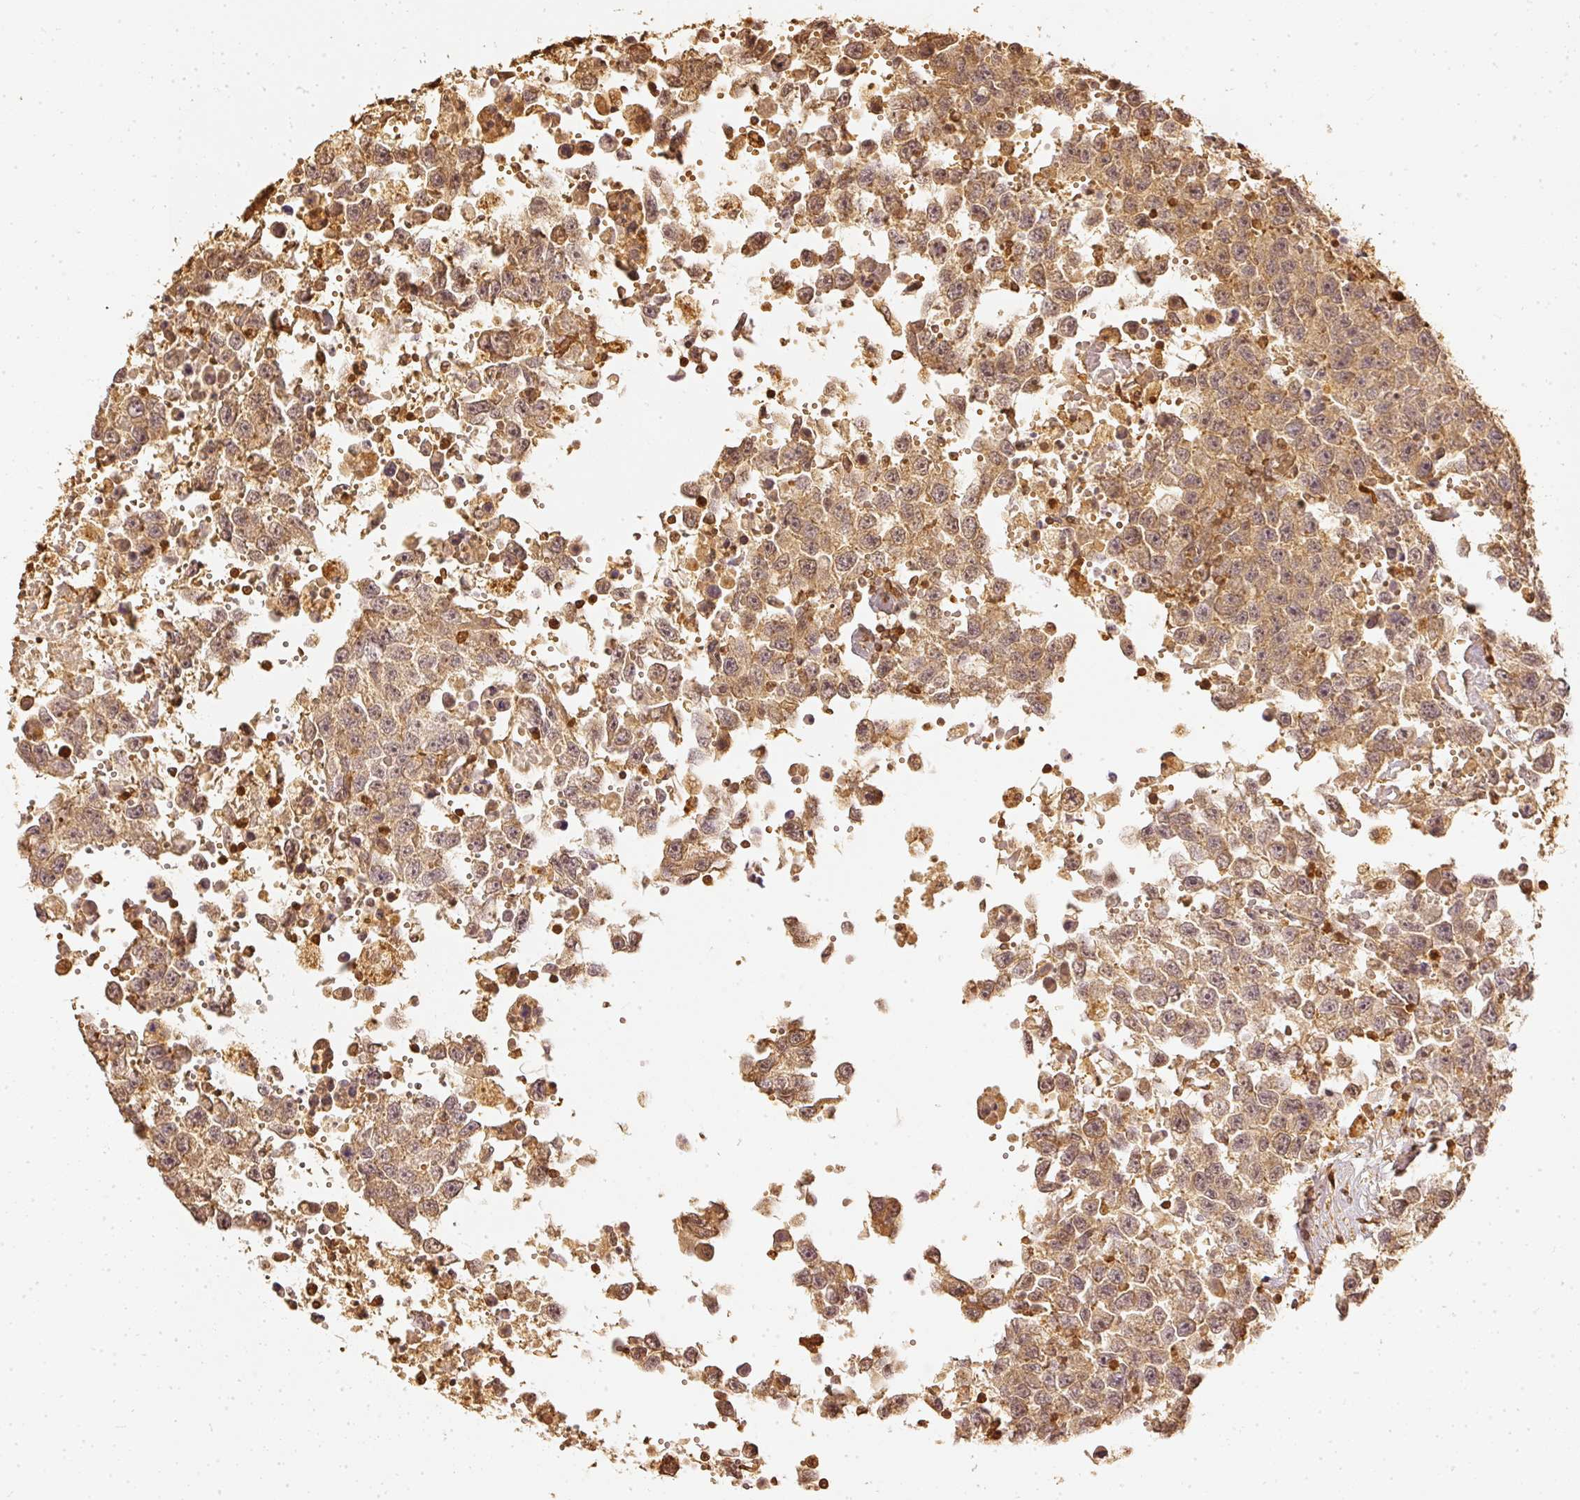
{"staining": {"intensity": "moderate", "quantity": ">75%", "location": "cytoplasmic/membranous"}, "tissue": "testis cancer", "cell_type": "Tumor cells", "image_type": "cancer", "snomed": [{"axis": "morphology", "description": "Carcinoma, Embryonal, NOS"}, {"axis": "topography", "description": "Testis"}], "caption": "A micrograph of human embryonal carcinoma (testis) stained for a protein demonstrates moderate cytoplasmic/membranous brown staining in tumor cells. (Brightfield microscopy of DAB IHC at high magnification).", "gene": "PFN1", "patient": {"sex": "male", "age": 83}}